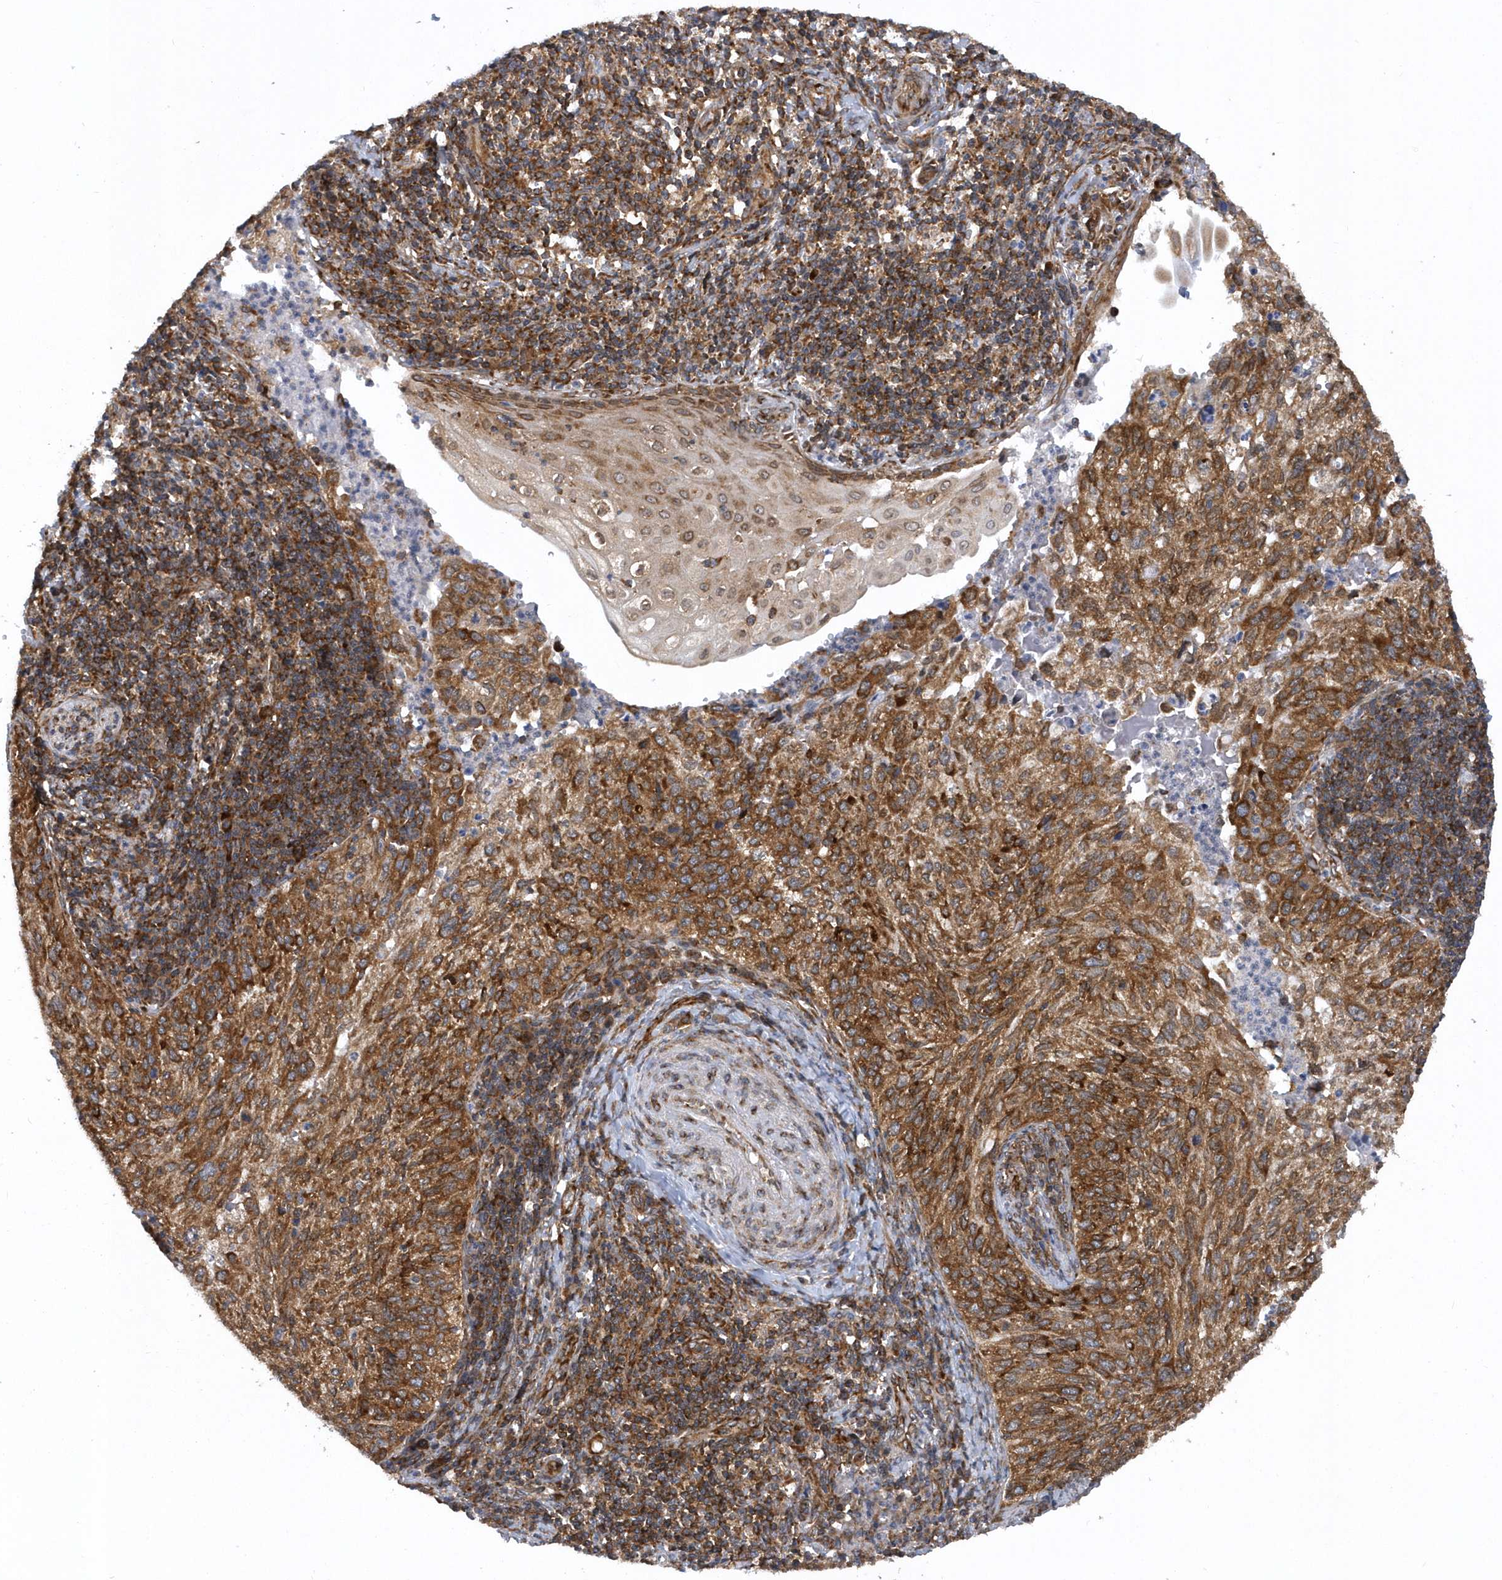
{"staining": {"intensity": "moderate", "quantity": ">75%", "location": "cytoplasmic/membranous"}, "tissue": "cervical cancer", "cell_type": "Tumor cells", "image_type": "cancer", "snomed": [{"axis": "morphology", "description": "Squamous cell carcinoma, NOS"}, {"axis": "topography", "description": "Cervix"}], "caption": "Immunohistochemical staining of cervical cancer (squamous cell carcinoma) shows medium levels of moderate cytoplasmic/membranous protein expression in about >75% of tumor cells. The protein is shown in brown color, while the nuclei are stained blue.", "gene": "PHF1", "patient": {"sex": "female", "age": 30}}